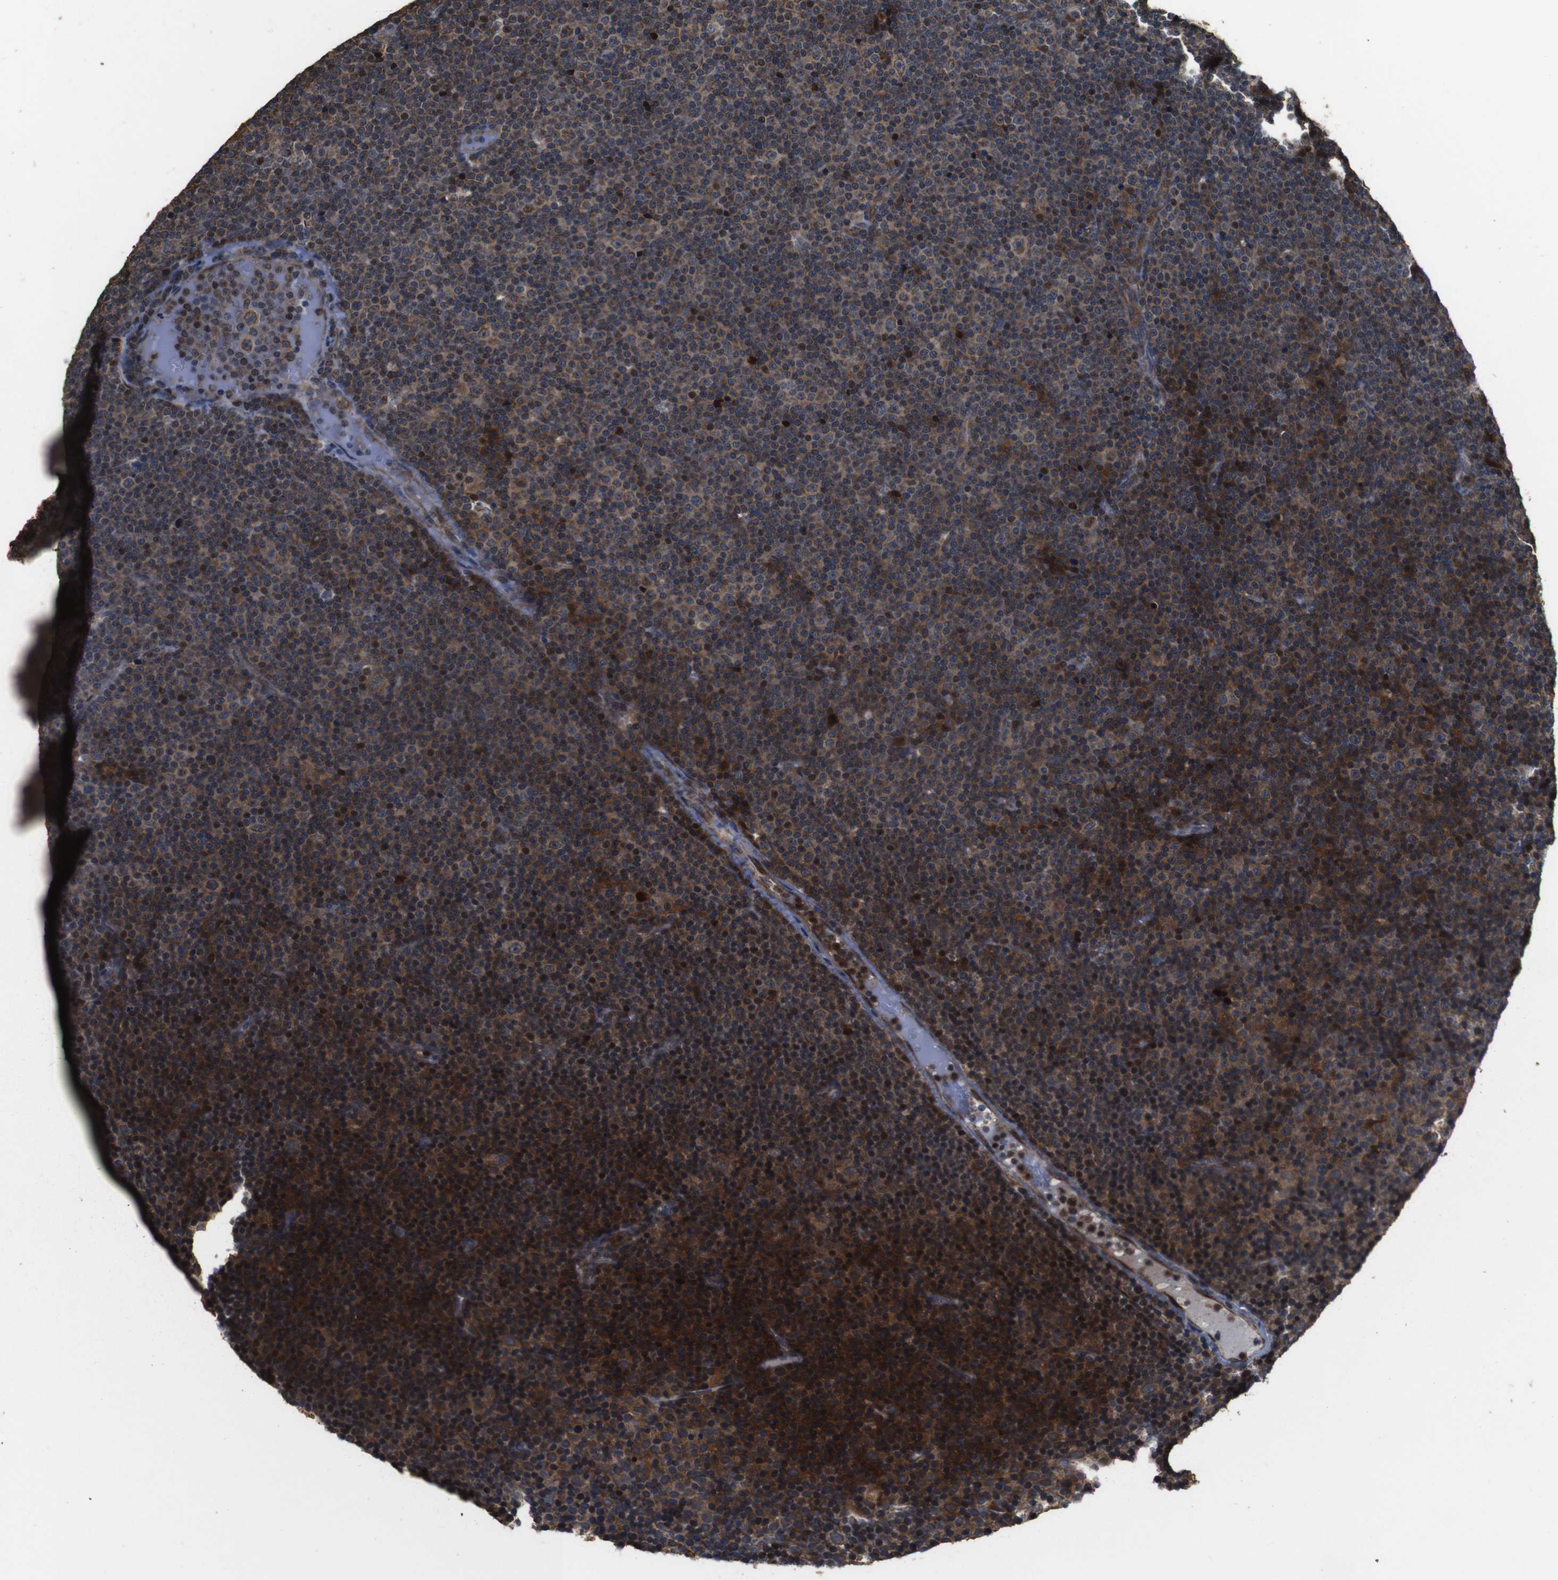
{"staining": {"intensity": "strong", "quantity": ">75%", "location": "cytoplasmic/membranous"}, "tissue": "lymphoma", "cell_type": "Tumor cells", "image_type": "cancer", "snomed": [{"axis": "morphology", "description": "Malignant lymphoma, non-Hodgkin's type, Low grade"}, {"axis": "topography", "description": "Lymph node"}], "caption": "A micrograph showing strong cytoplasmic/membranous expression in about >75% of tumor cells in low-grade malignant lymphoma, non-Hodgkin's type, as visualized by brown immunohistochemical staining.", "gene": "SNN", "patient": {"sex": "female", "age": 67}}